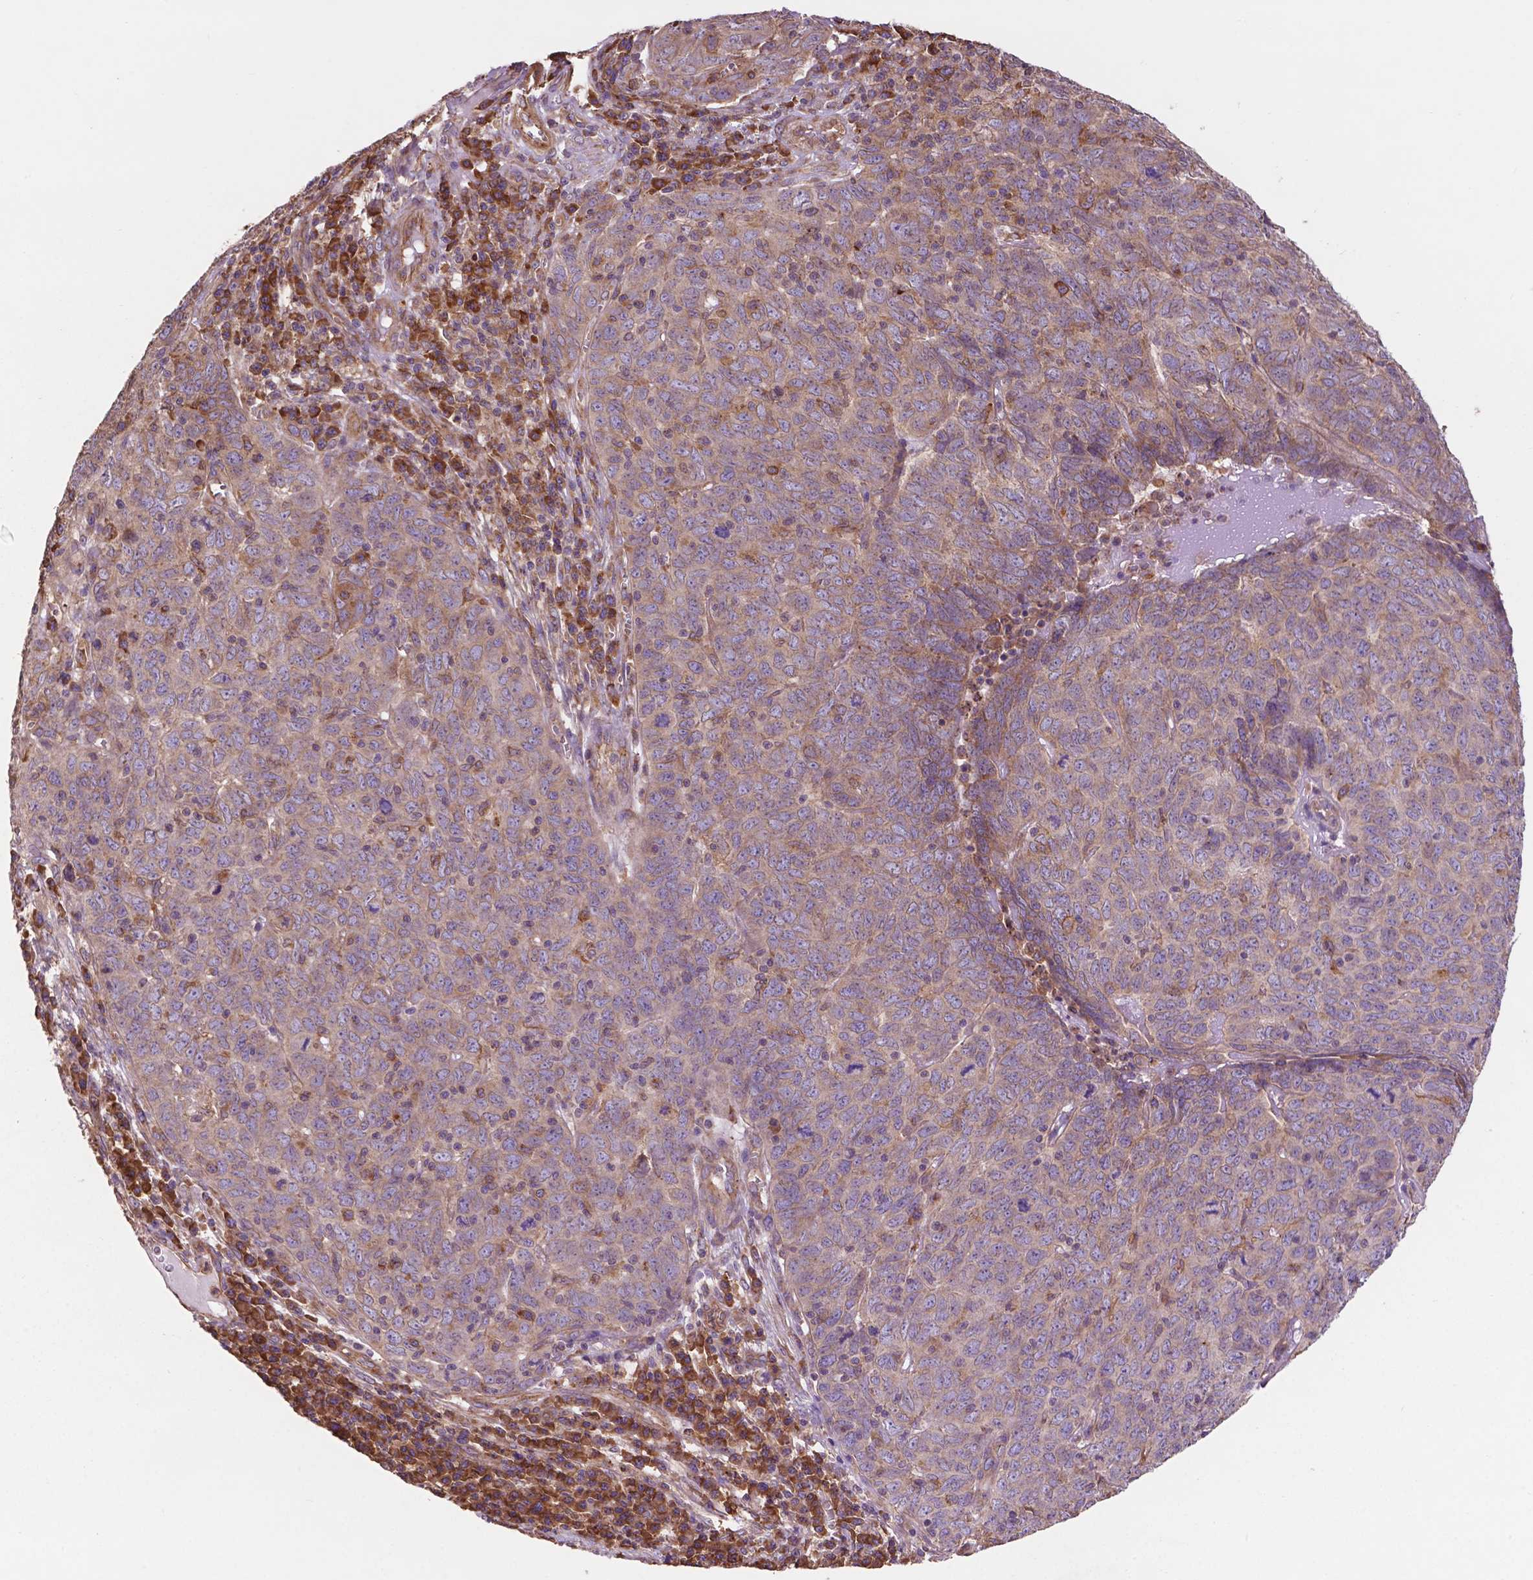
{"staining": {"intensity": "moderate", "quantity": "25%-75%", "location": "cytoplasmic/membranous"}, "tissue": "skin cancer", "cell_type": "Tumor cells", "image_type": "cancer", "snomed": [{"axis": "morphology", "description": "Squamous cell carcinoma, NOS"}, {"axis": "topography", "description": "Skin"}, {"axis": "topography", "description": "Anal"}], "caption": "Approximately 25%-75% of tumor cells in squamous cell carcinoma (skin) display moderate cytoplasmic/membranous protein expression as visualized by brown immunohistochemical staining.", "gene": "CCDC71L", "patient": {"sex": "female", "age": 51}}